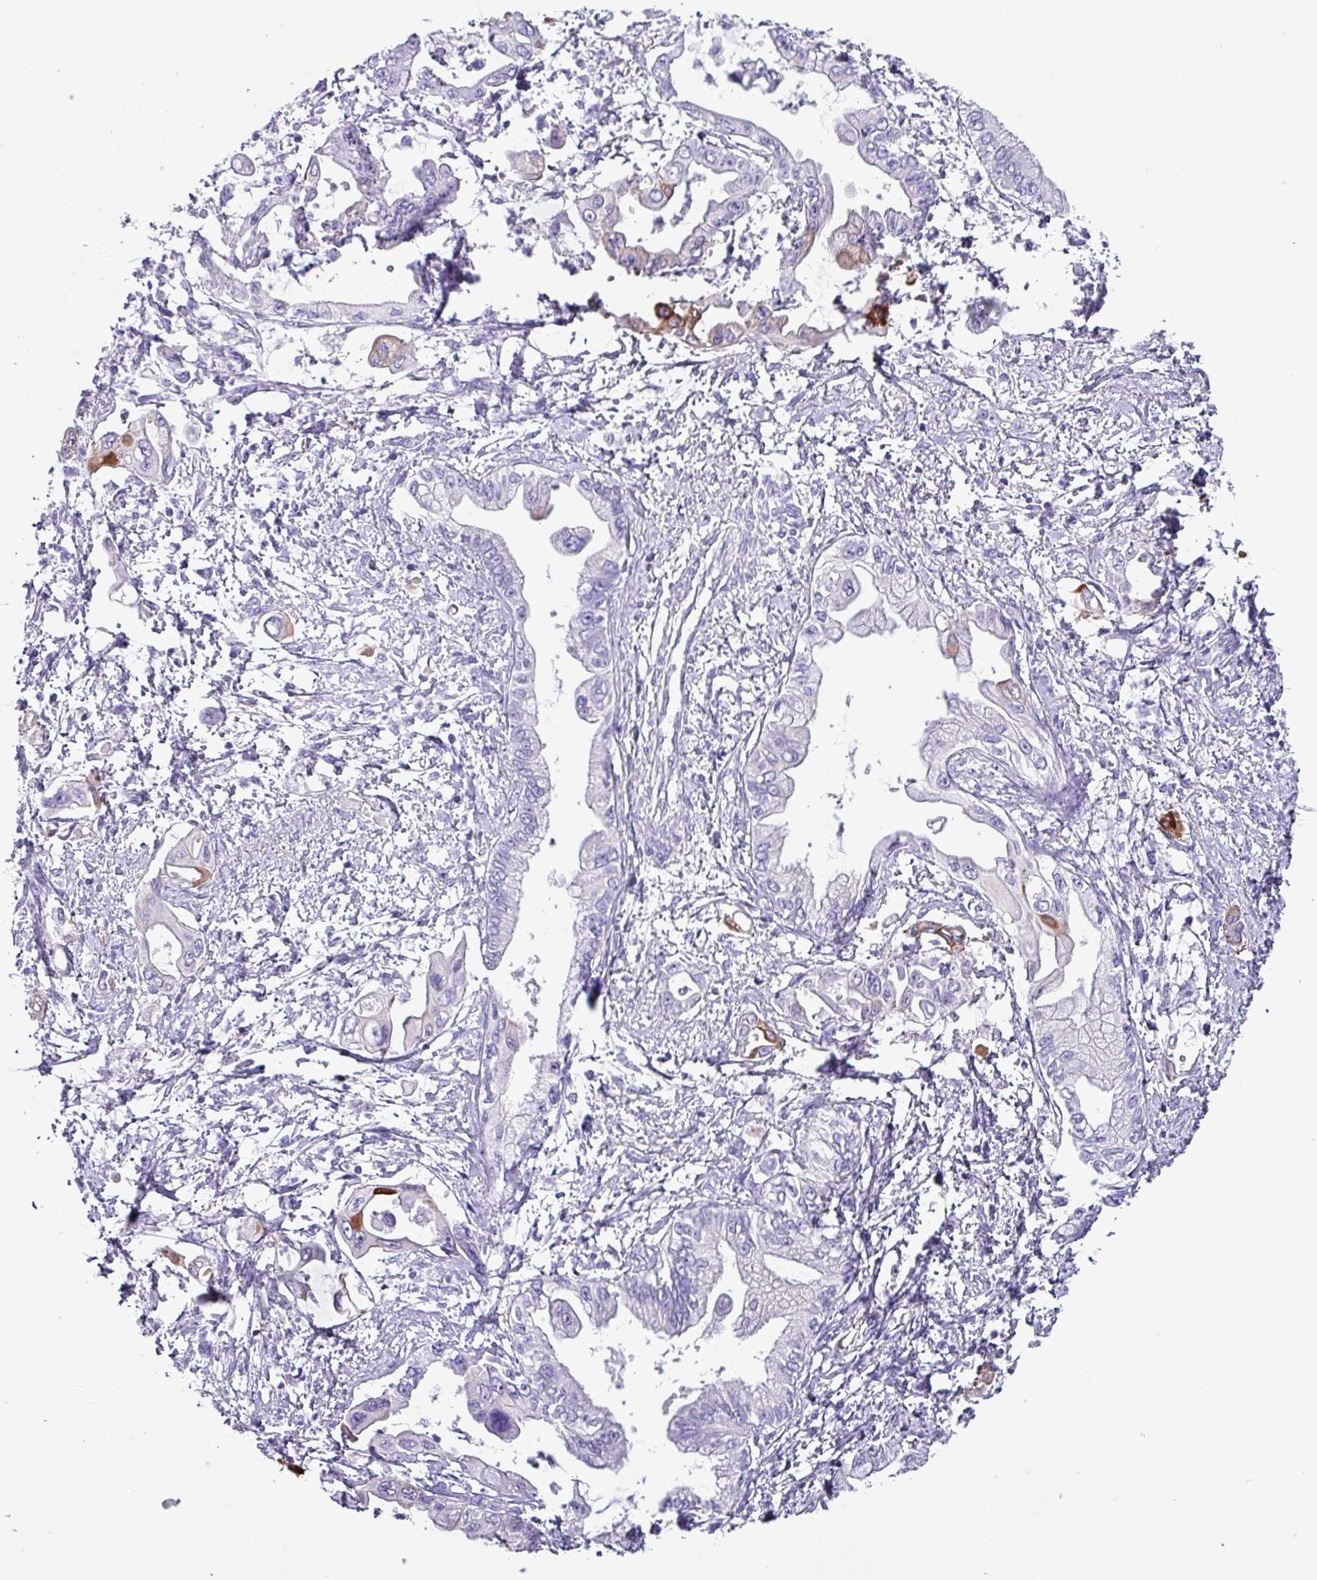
{"staining": {"intensity": "strong", "quantity": "<25%", "location": "cytoplasmic/membranous"}, "tissue": "pancreatic cancer", "cell_type": "Tumor cells", "image_type": "cancer", "snomed": [{"axis": "morphology", "description": "Adenocarcinoma, NOS"}, {"axis": "topography", "description": "Pancreas"}], "caption": "IHC (DAB) staining of human pancreatic cancer (adenocarcinoma) exhibits strong cytoplasmic/membranous protein staining in about <25% of tumor cells.", "gene": "KRT6C", "patient": {"sex": "male", "age": 61}}